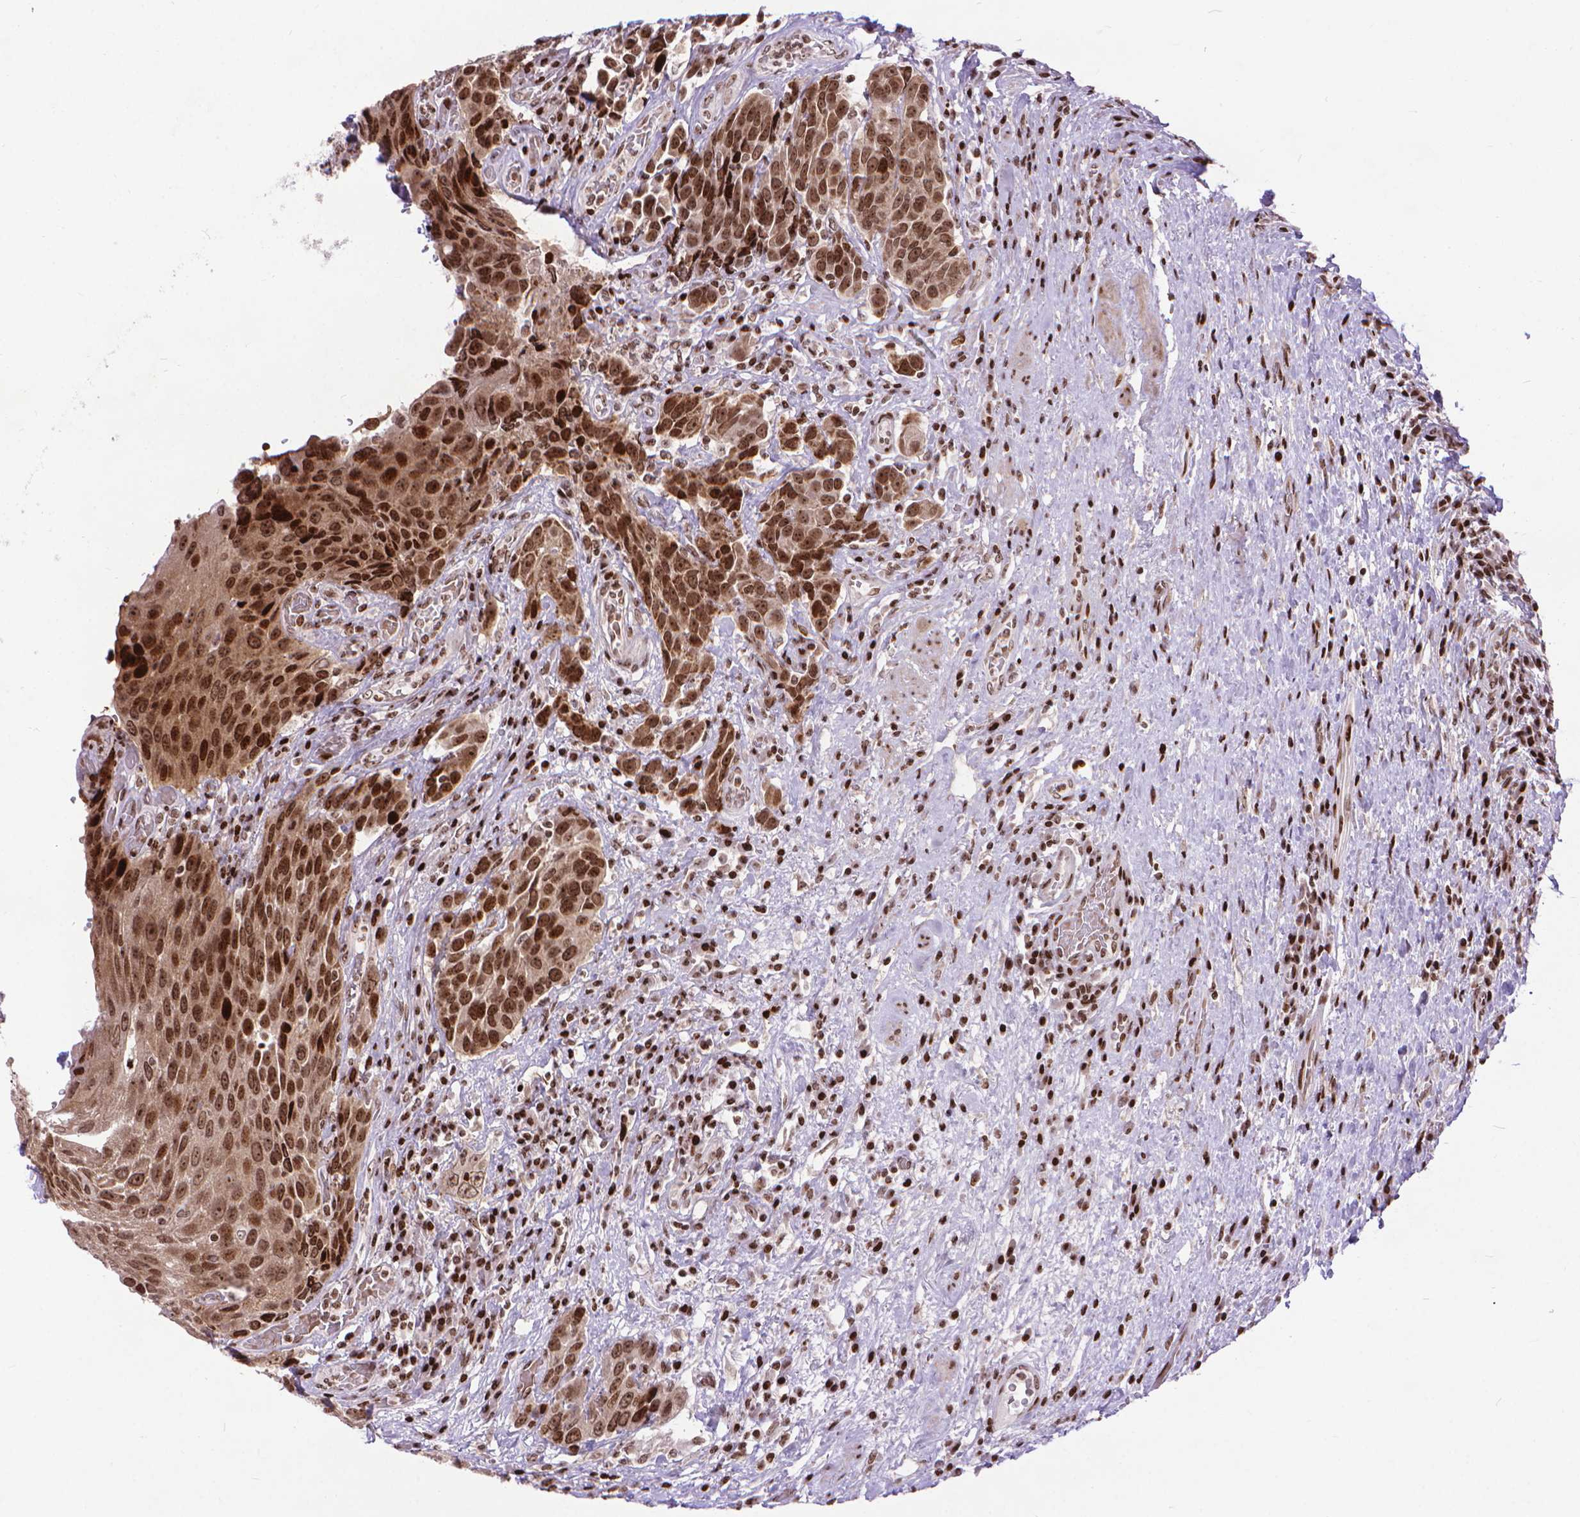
{"staining": {"intensity": "moderate", "quantity": ">75%", "location": "cytoplasmic/membranous,nuclear"}, "tissue": "urothelial cancer", "cell_type": "Tumor cells", "image_type": "cancer", "snomed": [{"axis": "morphology", "description": "Urothelial carcinoma, High grade"}, {"axis": "topography", "description": "Urinary bladder"}], "caption": "High-magnification brightfield microscopy of urothelial carcinoma (high-grade) stained with DAB (brown) and counterstained with hematoxylin (blue). tumor cells exhibit moderate cytoplasmic/membranous and nuclear staining is appreciated in about>75% of cells.", "gene": "AMER1", "patient": {"sex": "female", "age": 70}}